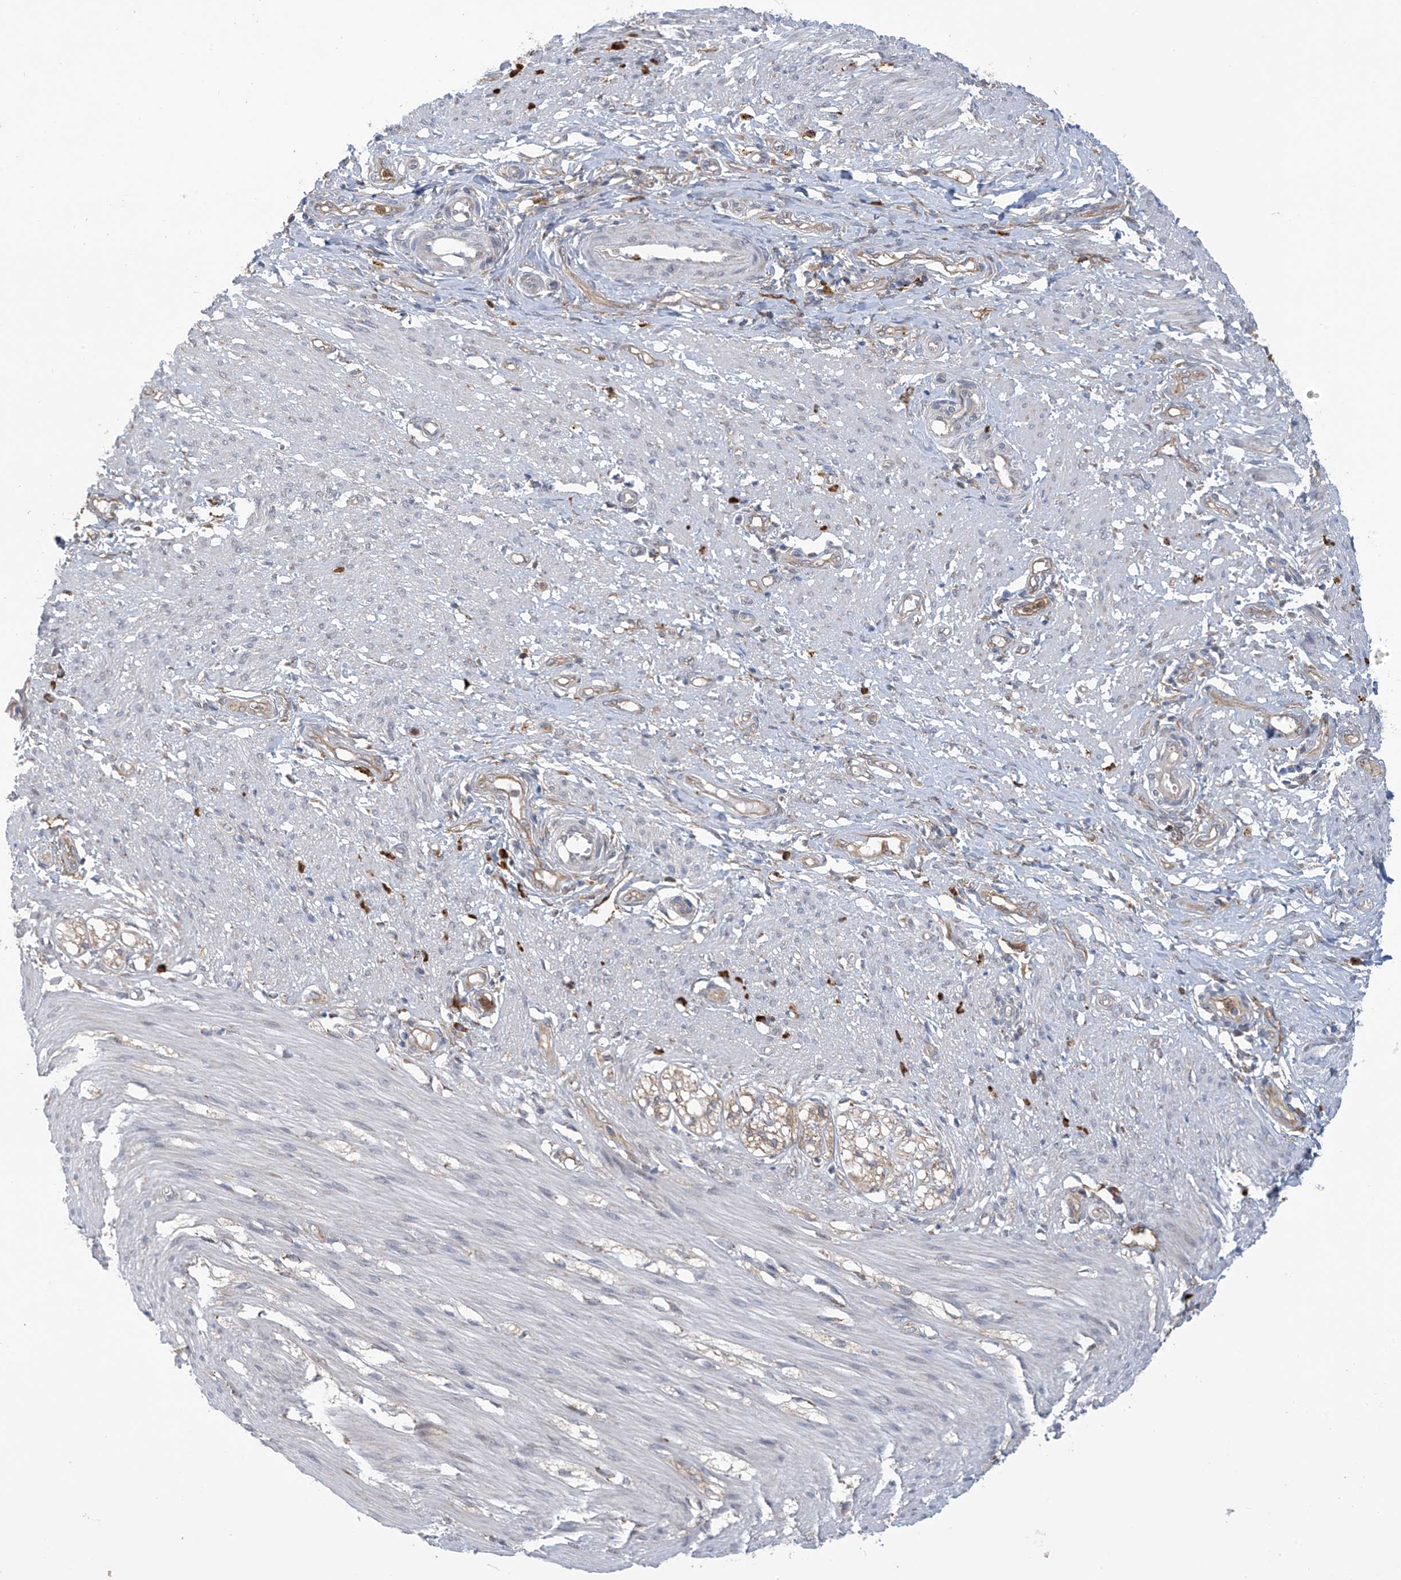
{"staining": {"intensity": "negative", "quantity": "none", "location": "none"}, "tissue": "smooth muscle", "cell_type": "Smooth muscle cells", "image_type": "normal", "snomed": [{"axis": "morphology", "description": "Normal tissue, NOS"}, {"axis": "morphology", "description": "Adenocarcinoma, NOS"}, {"axis": "topography", "description": "Colon"}, {"axis": "topography", "description": "Peripheral nerve tissue"}], "caption": "Immunohistochemical staining of unremarkable smooth muscle exhibits no significant staining in smooth muscle cells. (DAB immunohistochemistry, high magnification).", "gene": "KIAA1522", "patient": {"sex": "male", "age": 14}}